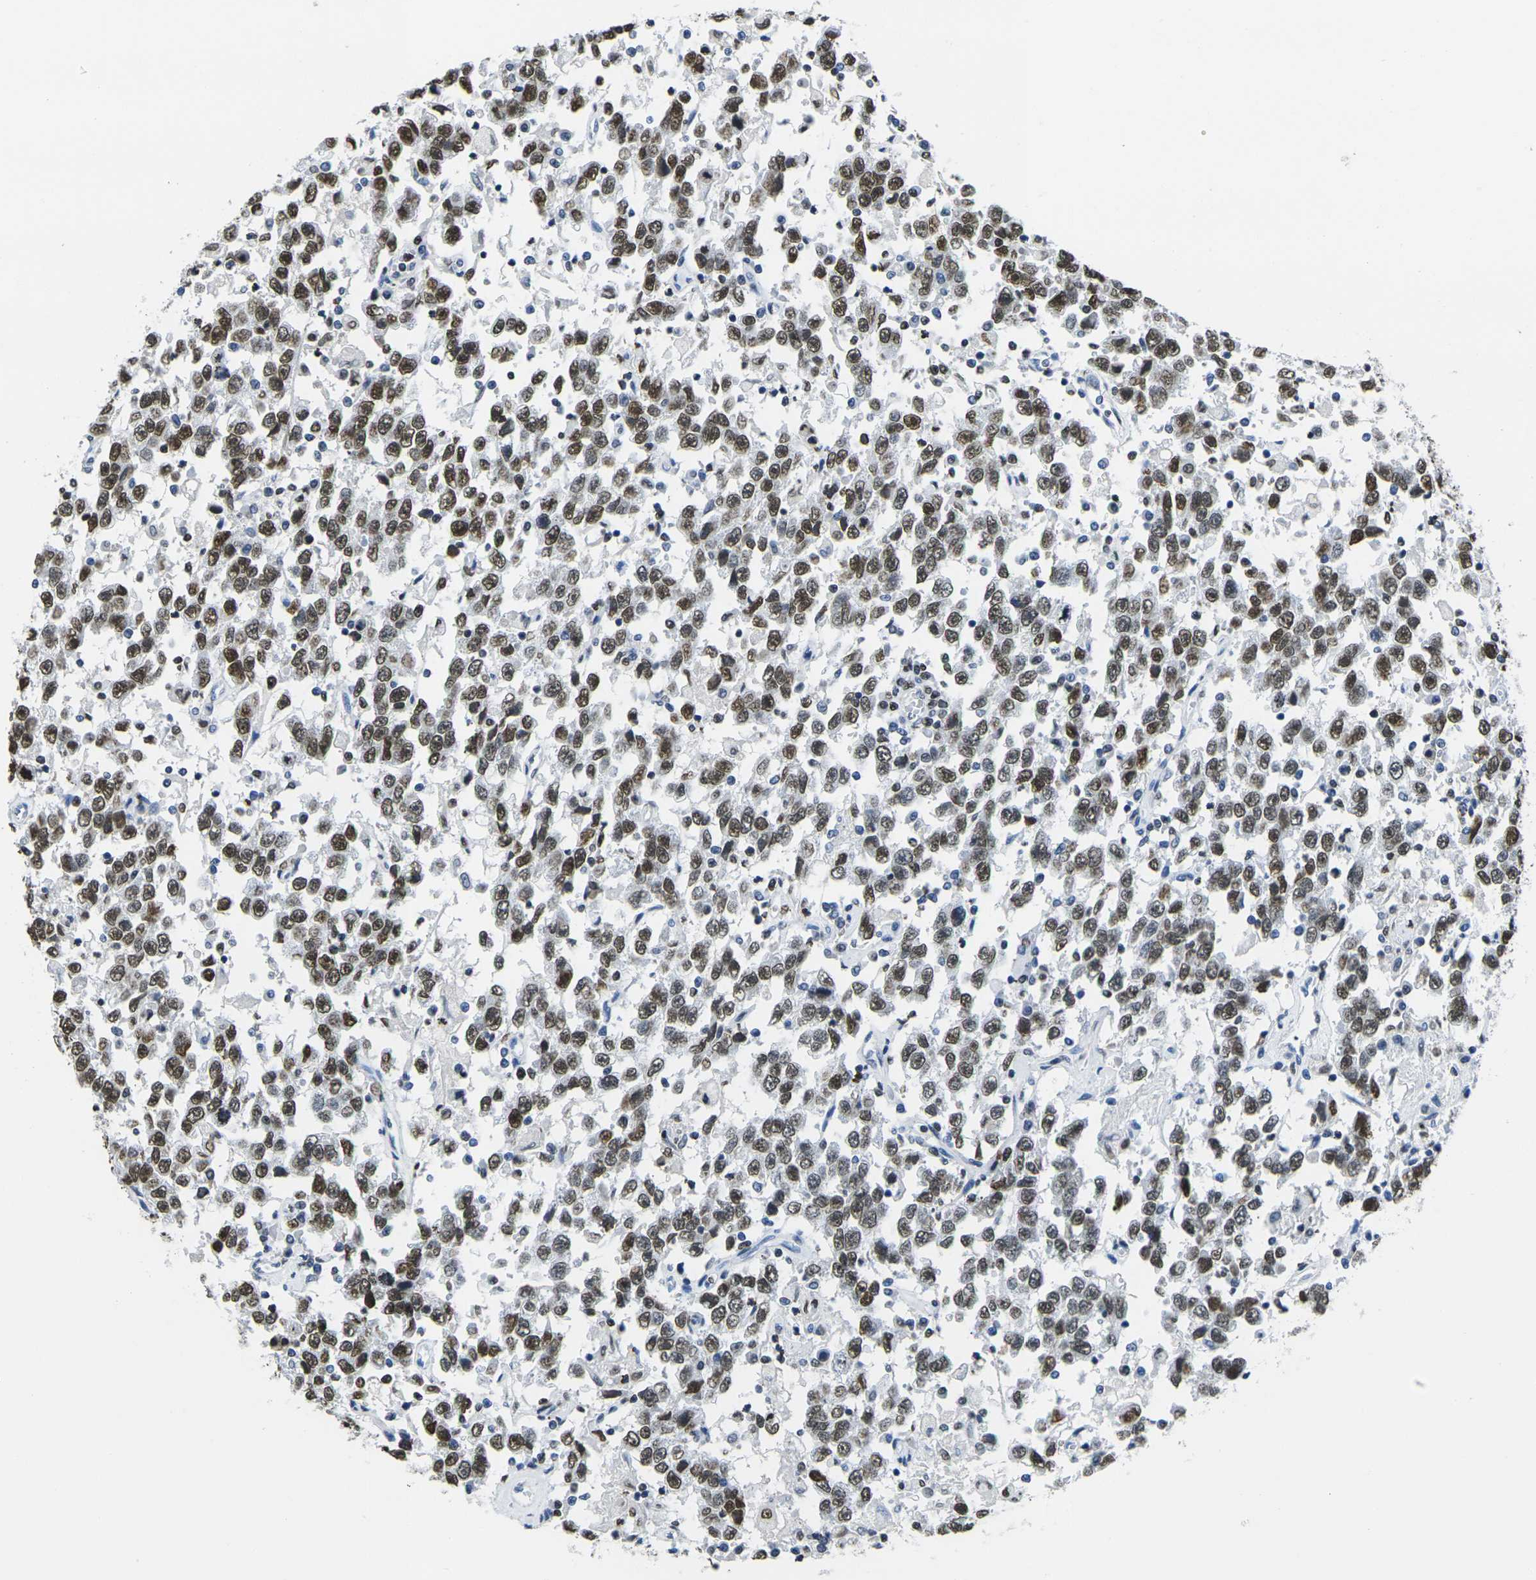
{"staining": {"intensity": "strong", "quantity": "25%-75%", "location": "nuclear"}, "tissue": "testis cancer", "cell_type": "Tumor cells", "image_type": "cancer", "snomed": [{"axis": "morphology", "description": "Seminoma, NOS"}, {"axis": "topography", "description": "Testis"}], "caption": "High-power microscopy captured an IHC histopathology image of testis cancer, revealing strong nuclear staining in approximately 25%-75% of tumor cells.", "gene": "DRAXIN", "patient": {"sex": "male", "age": 41}}